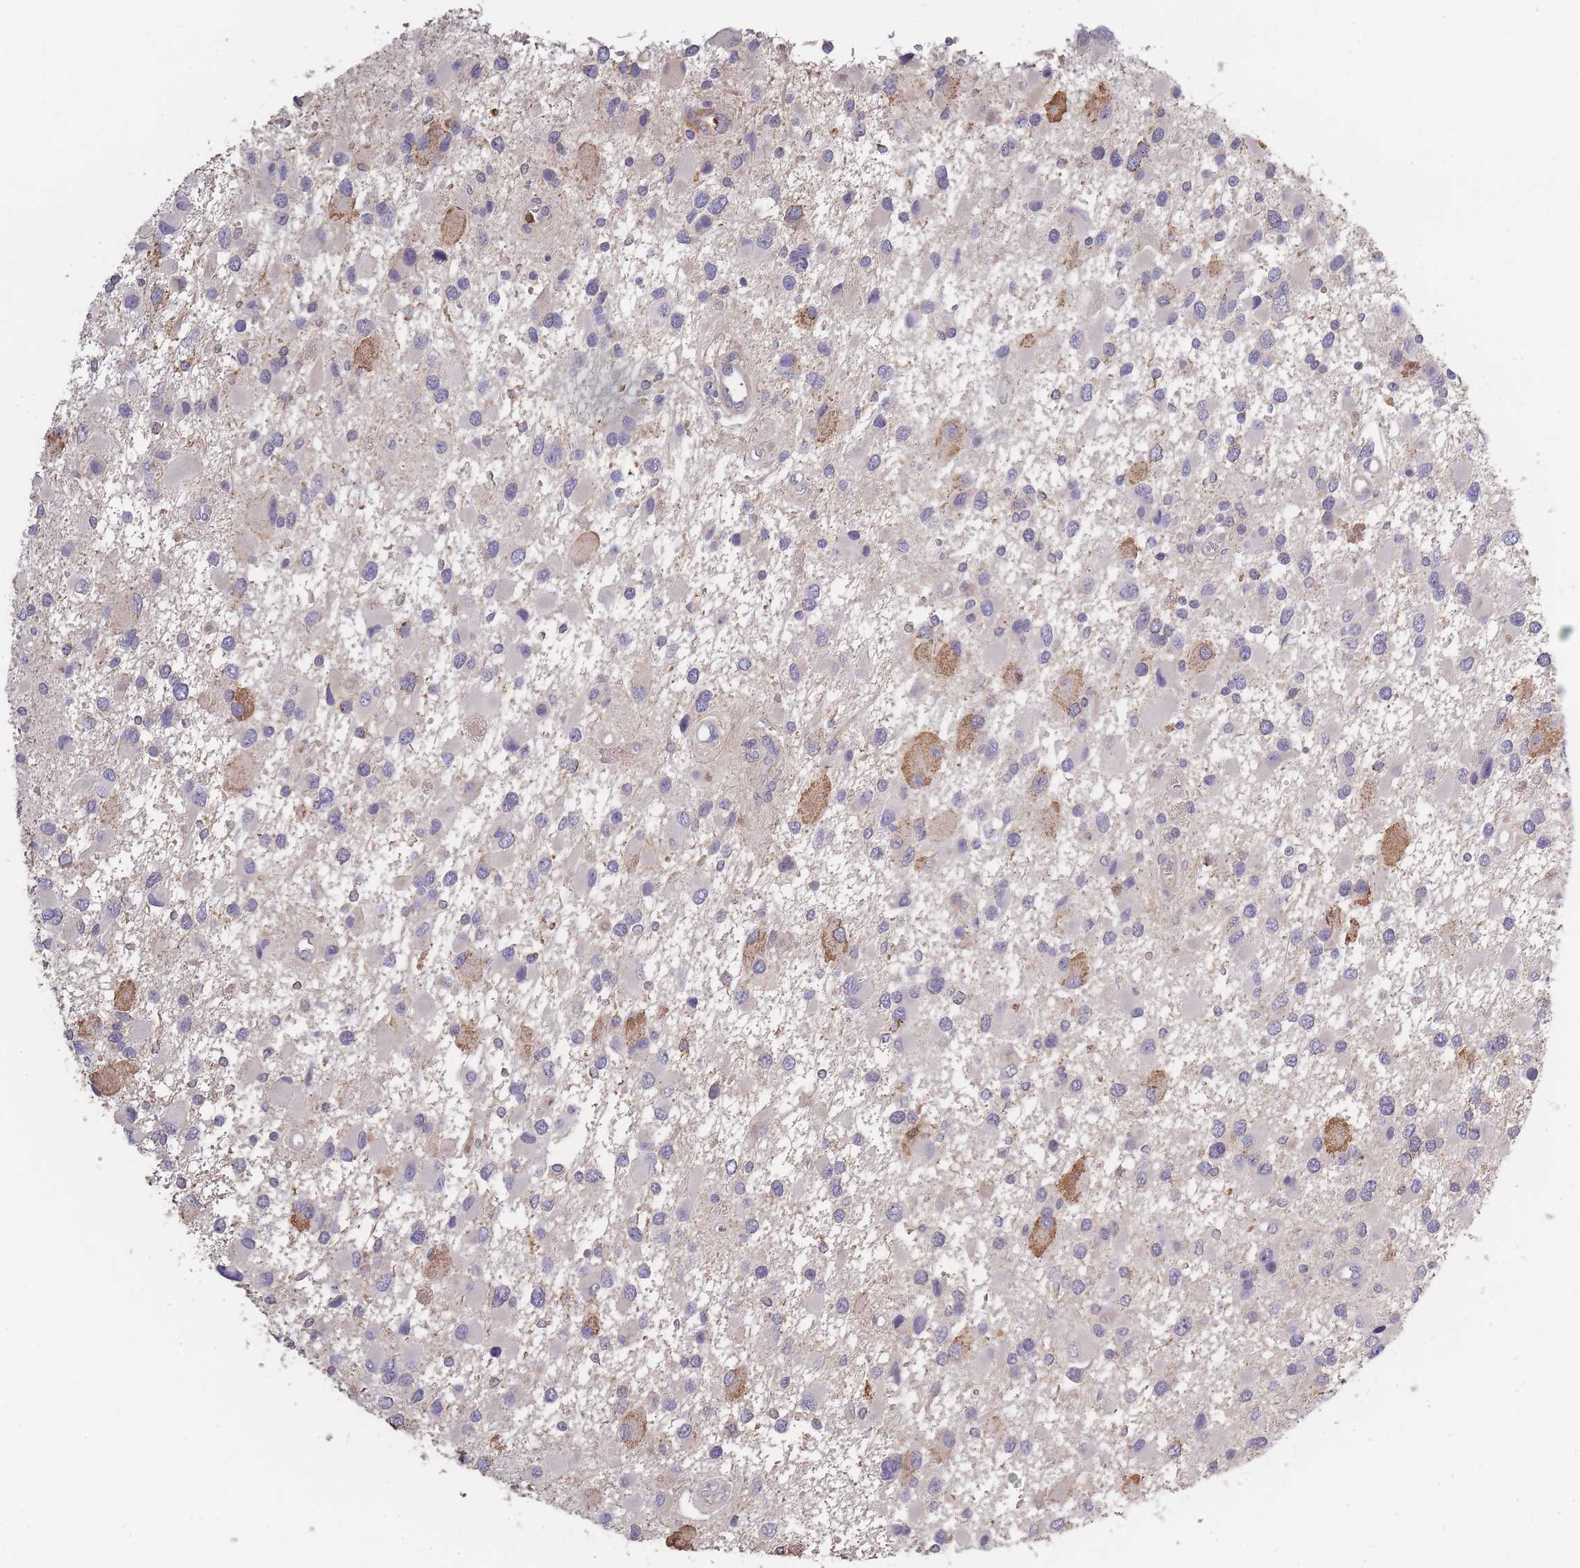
{"staining": {"intensity": "moderate", "quantity": "<25%", "location": "cytoplasmic/membranous"}, "tissue": "glioma", "cell_type": "Tumor cells", "image_type": "cancer", "snomed": [{"axis": "morphology", "description": "Glioma, malignant, High grade"}, {"axis": "topography", "description": "Brain"}], "caption": "Protein expression analysis of high-grade glioma (malignant) demonstrates moderate cytoplasmic/membranous staining in approximately <25% of tumor cells.", "gene": "BST1", "patient": {"sex": "male", "age": 53}}